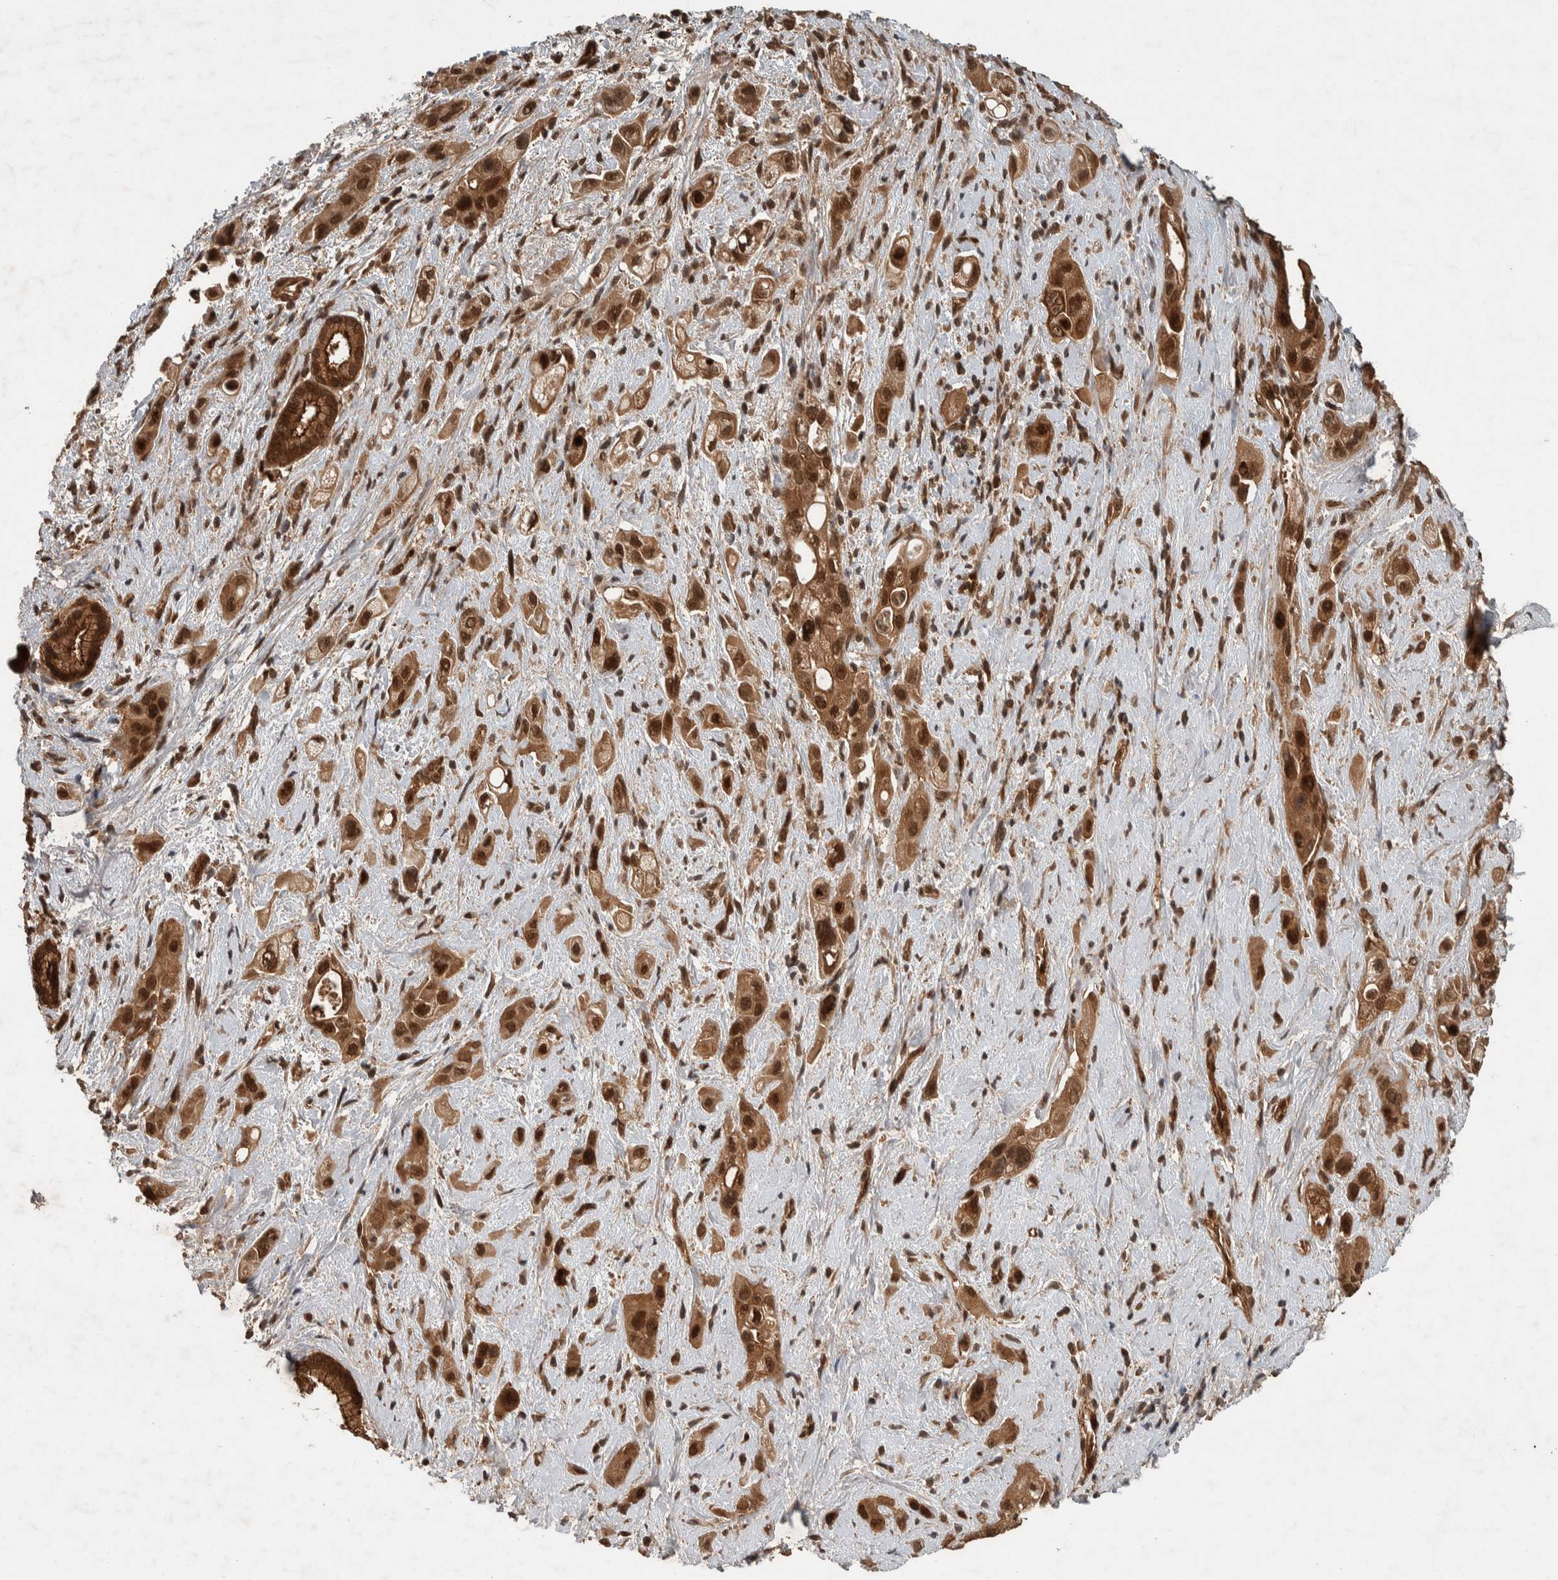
{"staining": {"intensity": "strong", "quantity": ">75%", "location": "cytoplasmic/membranous,nuclear"}, "tissue": "pancreatic cancer", "cell_type": "Tumor cells", "image_type": "cancer", "snomed": [{"axis": "morphology", "description": "Adenocarcinoma, NOS"}, {"axis": "topography", "description": "Pancreas"}], "caption": "The image reveals immunohistochemical staining of pancreatic adenocarcinoma. There is strong cytoplasmic/membranous and nuclear positivity is seen in about >75% of tumor cells.", "gene": "CNTROB", "patient": {"sex": "female", "age": 66}}